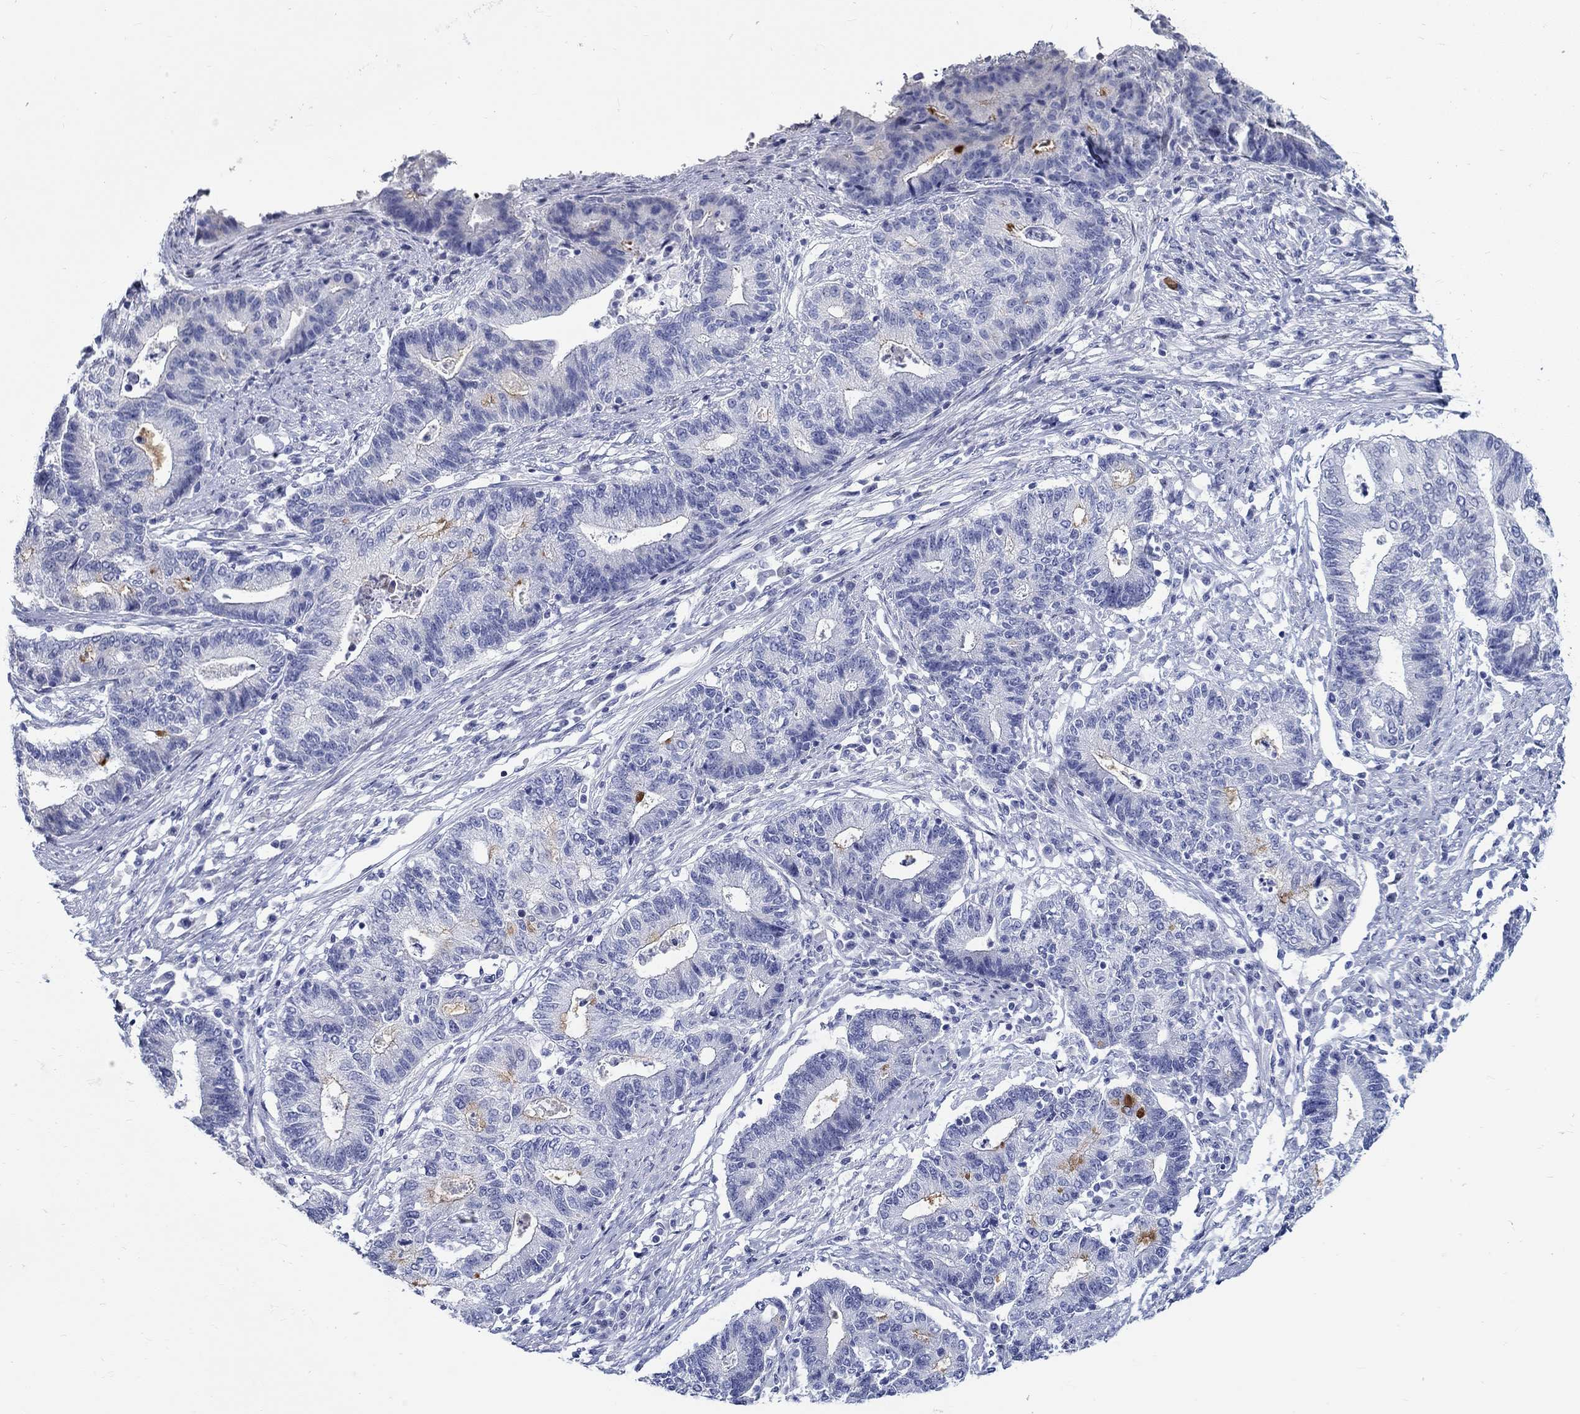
{"staining": {"intensity": "moderate", "quantity": "<25%", "location": "cytoplasmic/membranous"}, "tissue": "endometrial cancer", "cell_type": "Tumor cells", "image_type": "cancer", "snomed": [{"axis": "morphology", "description": "Adenocarcinoma, NOS"}, {"axis": "topography", "description": "Uterus"}, {"axis": "topography", "description": "Endometrium"}], "caption": "This is an image of immunohistochemistry (IHC) staining of endometrial cancer (adenocarcinoma), which shows moderate staining in the cytoplasmic/membranous of tumor cells.", "gene": "CRYGS", "patient": {"sex": "female", "age": 54}}